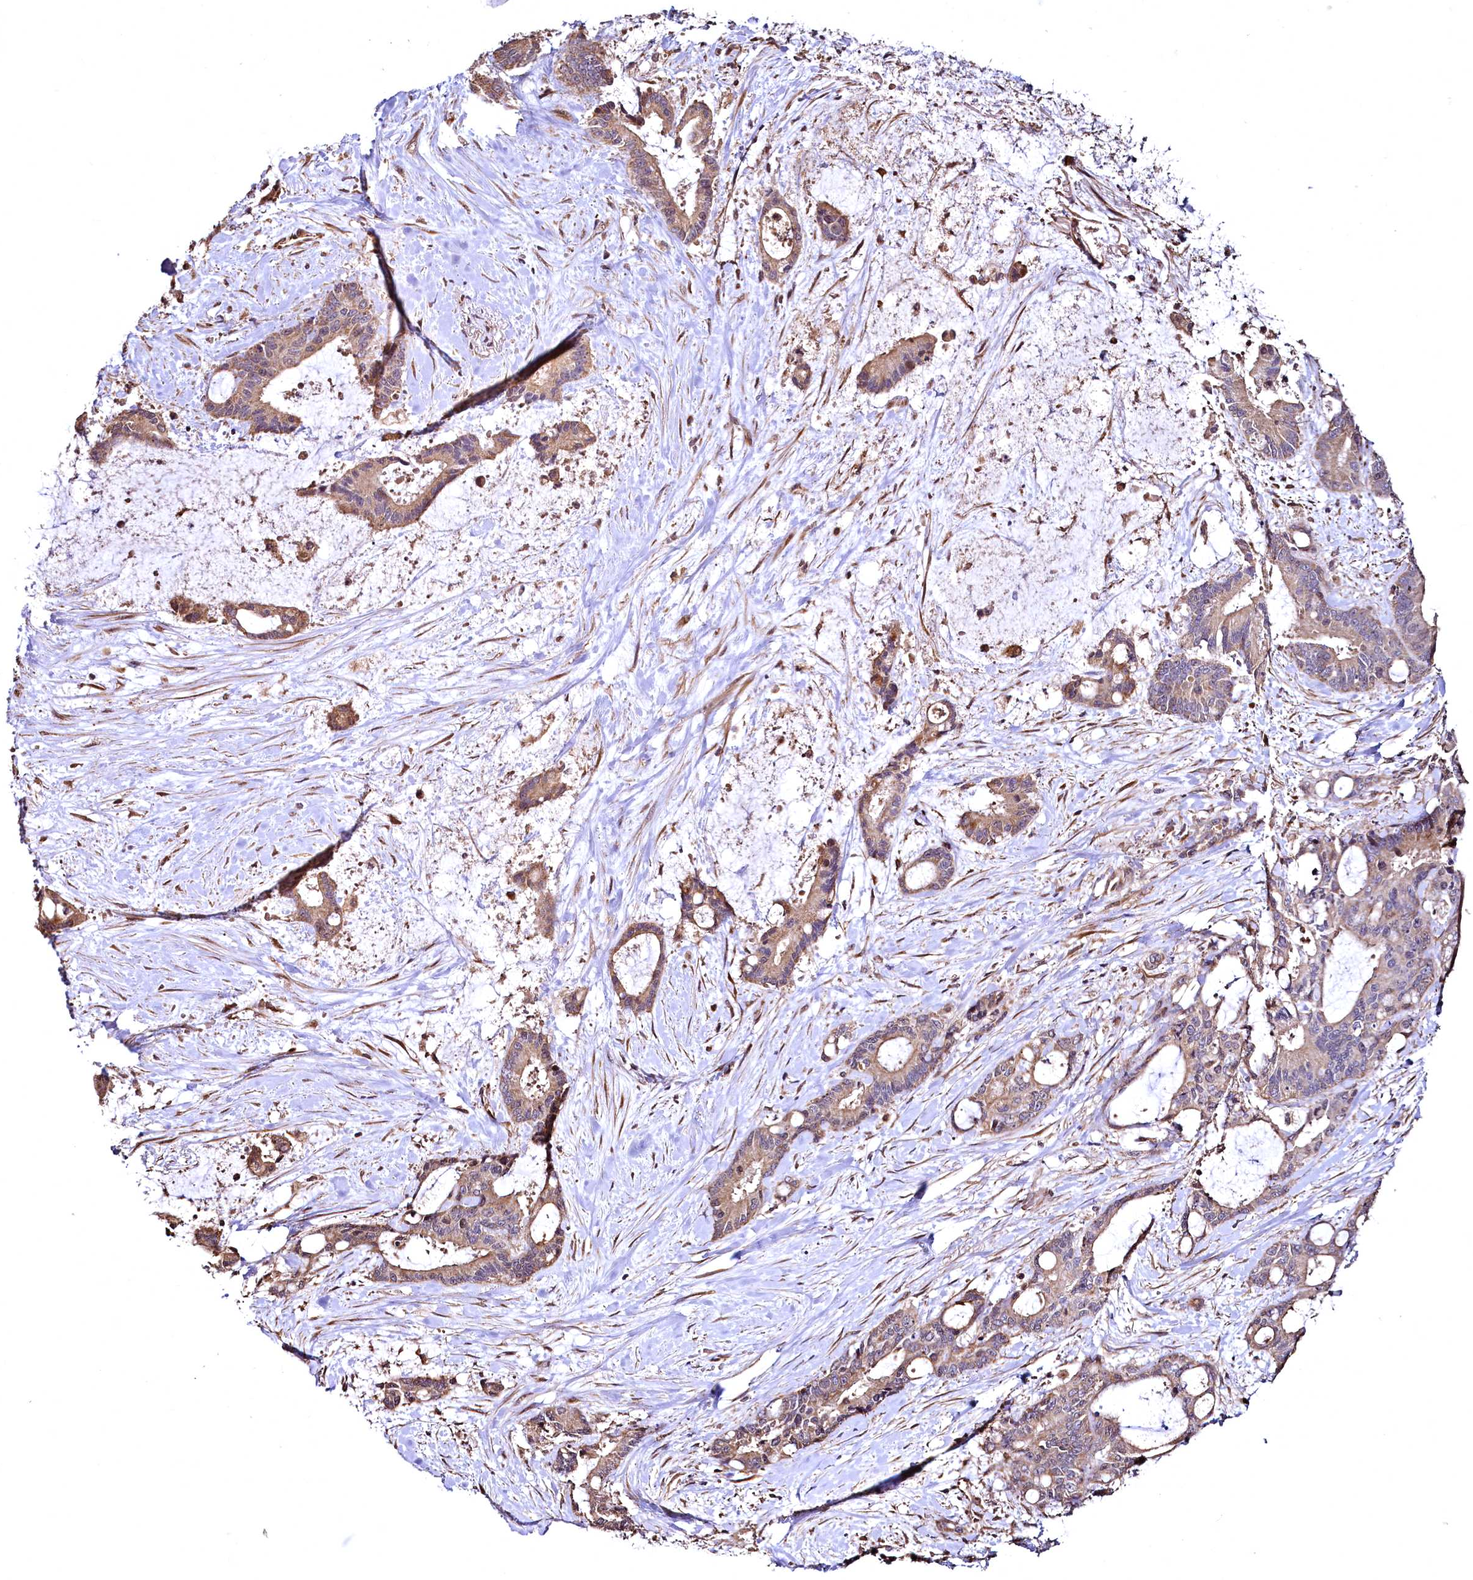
{"staining": {"intensity": "weak", "quantity": ">75%", "location": "cytoplasmic/membranous"}, "tissue": "liver cancer", "cell_type": "Tumor cells", "image_type": "cancer", "snomed": [{"axis": "morphology", "description": "Normal tissue, NOS"}, {"axis": "morphology", "description": "Cholangiocarcinoma"}, {"axis": "topography", "description": "Liver"}, {"axis": "topography", "description": "Peripheral nerve tissue"}], "caption": "Liver cancer stained with a brown dye displays weak cytoplasmic/membranous positive expression in approximately >75% of tumor cells.", "gene": "TBCEL", "patient": {"sex": "female", "age": 73}}